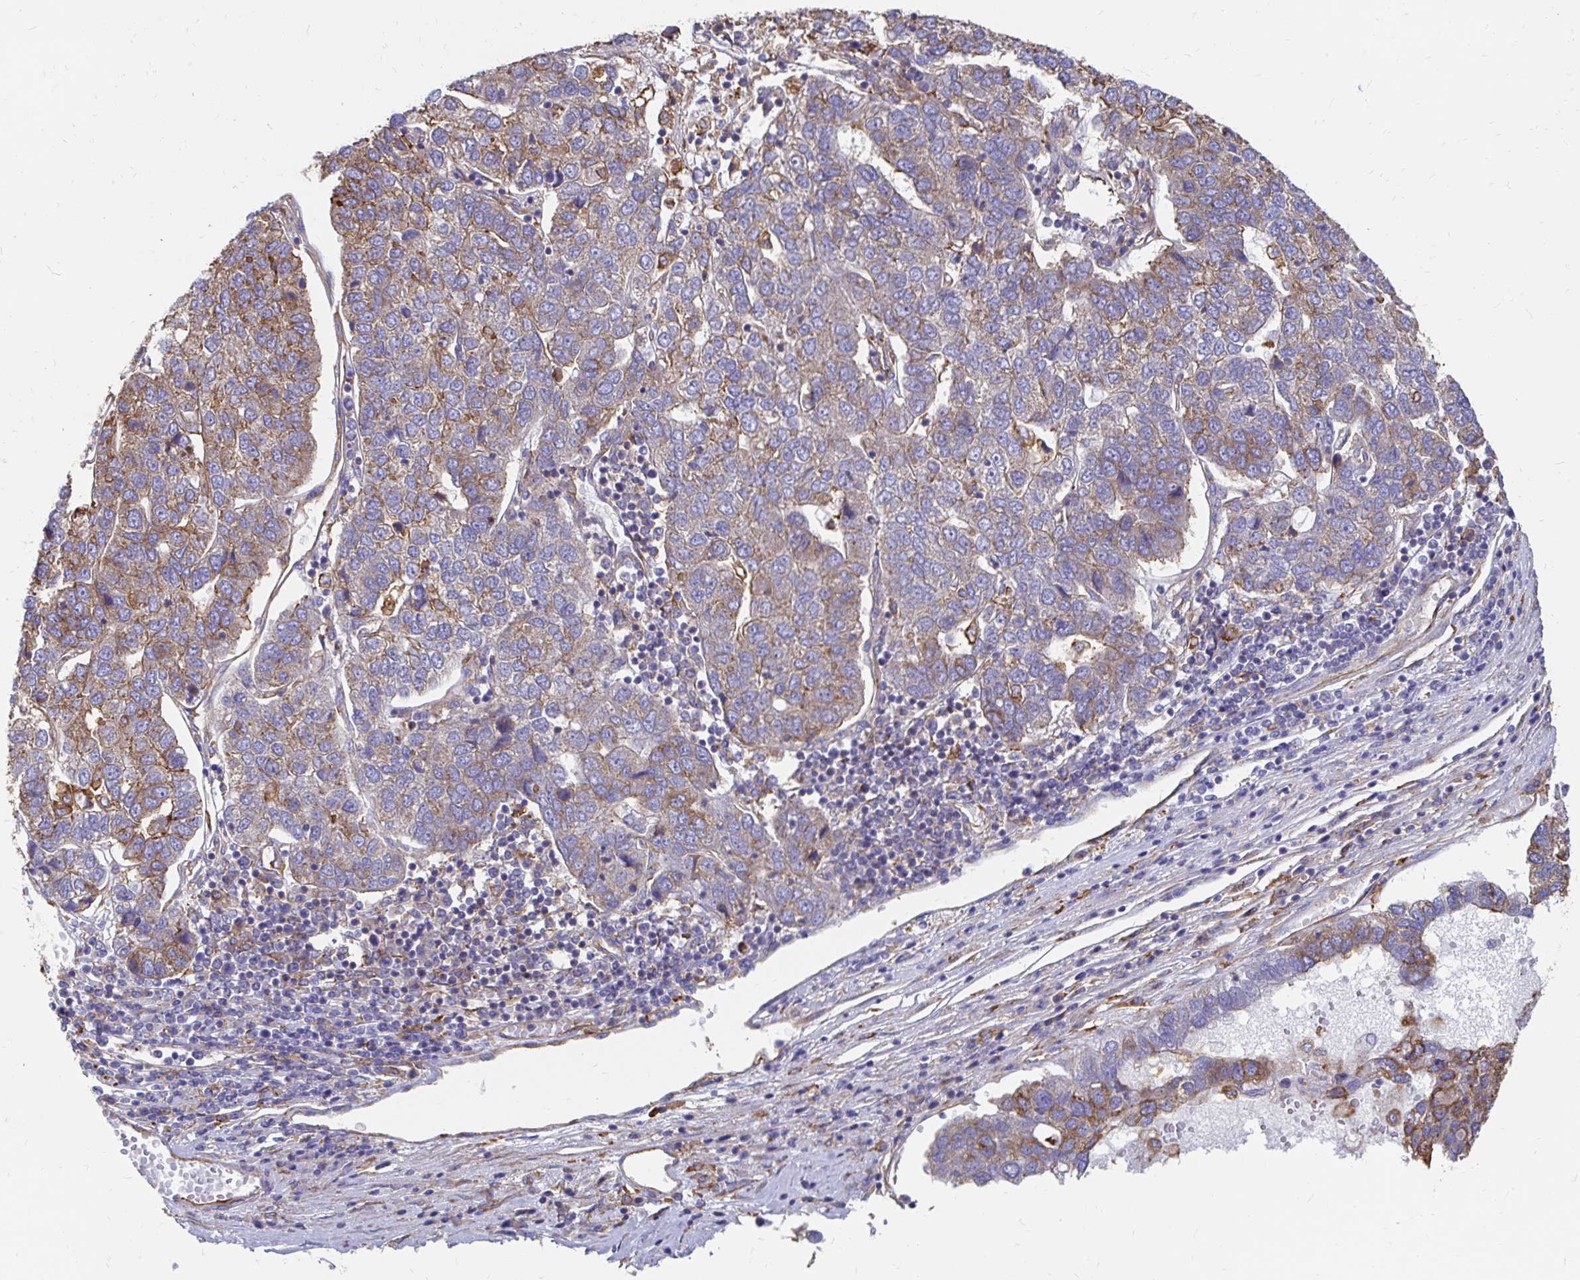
{"staining": {"intensity": "moderate", "quantity": "25%-75%", "location": "cytoplasmic/membranous"}, "tissue": "pancreatic cancer", "cell_type": "Tumor cells", "image_type": "cancer", "snomed": [{"axis": "morphology", "description": "Adenocarcinoma, NOS"}, {"axis": "topography", "description": "Pancreas"}], "caption": "Brown immunohistochemical staining in human pancreatic cancer reveals moderate cytoplasmic/membranous expression in about 25%-75% of tumor cells. (brown staining indicates protein expression, while blue staining denotes nuclei).", "gene": "CLTC", "patient": {"sex": "female", "age": 61}}